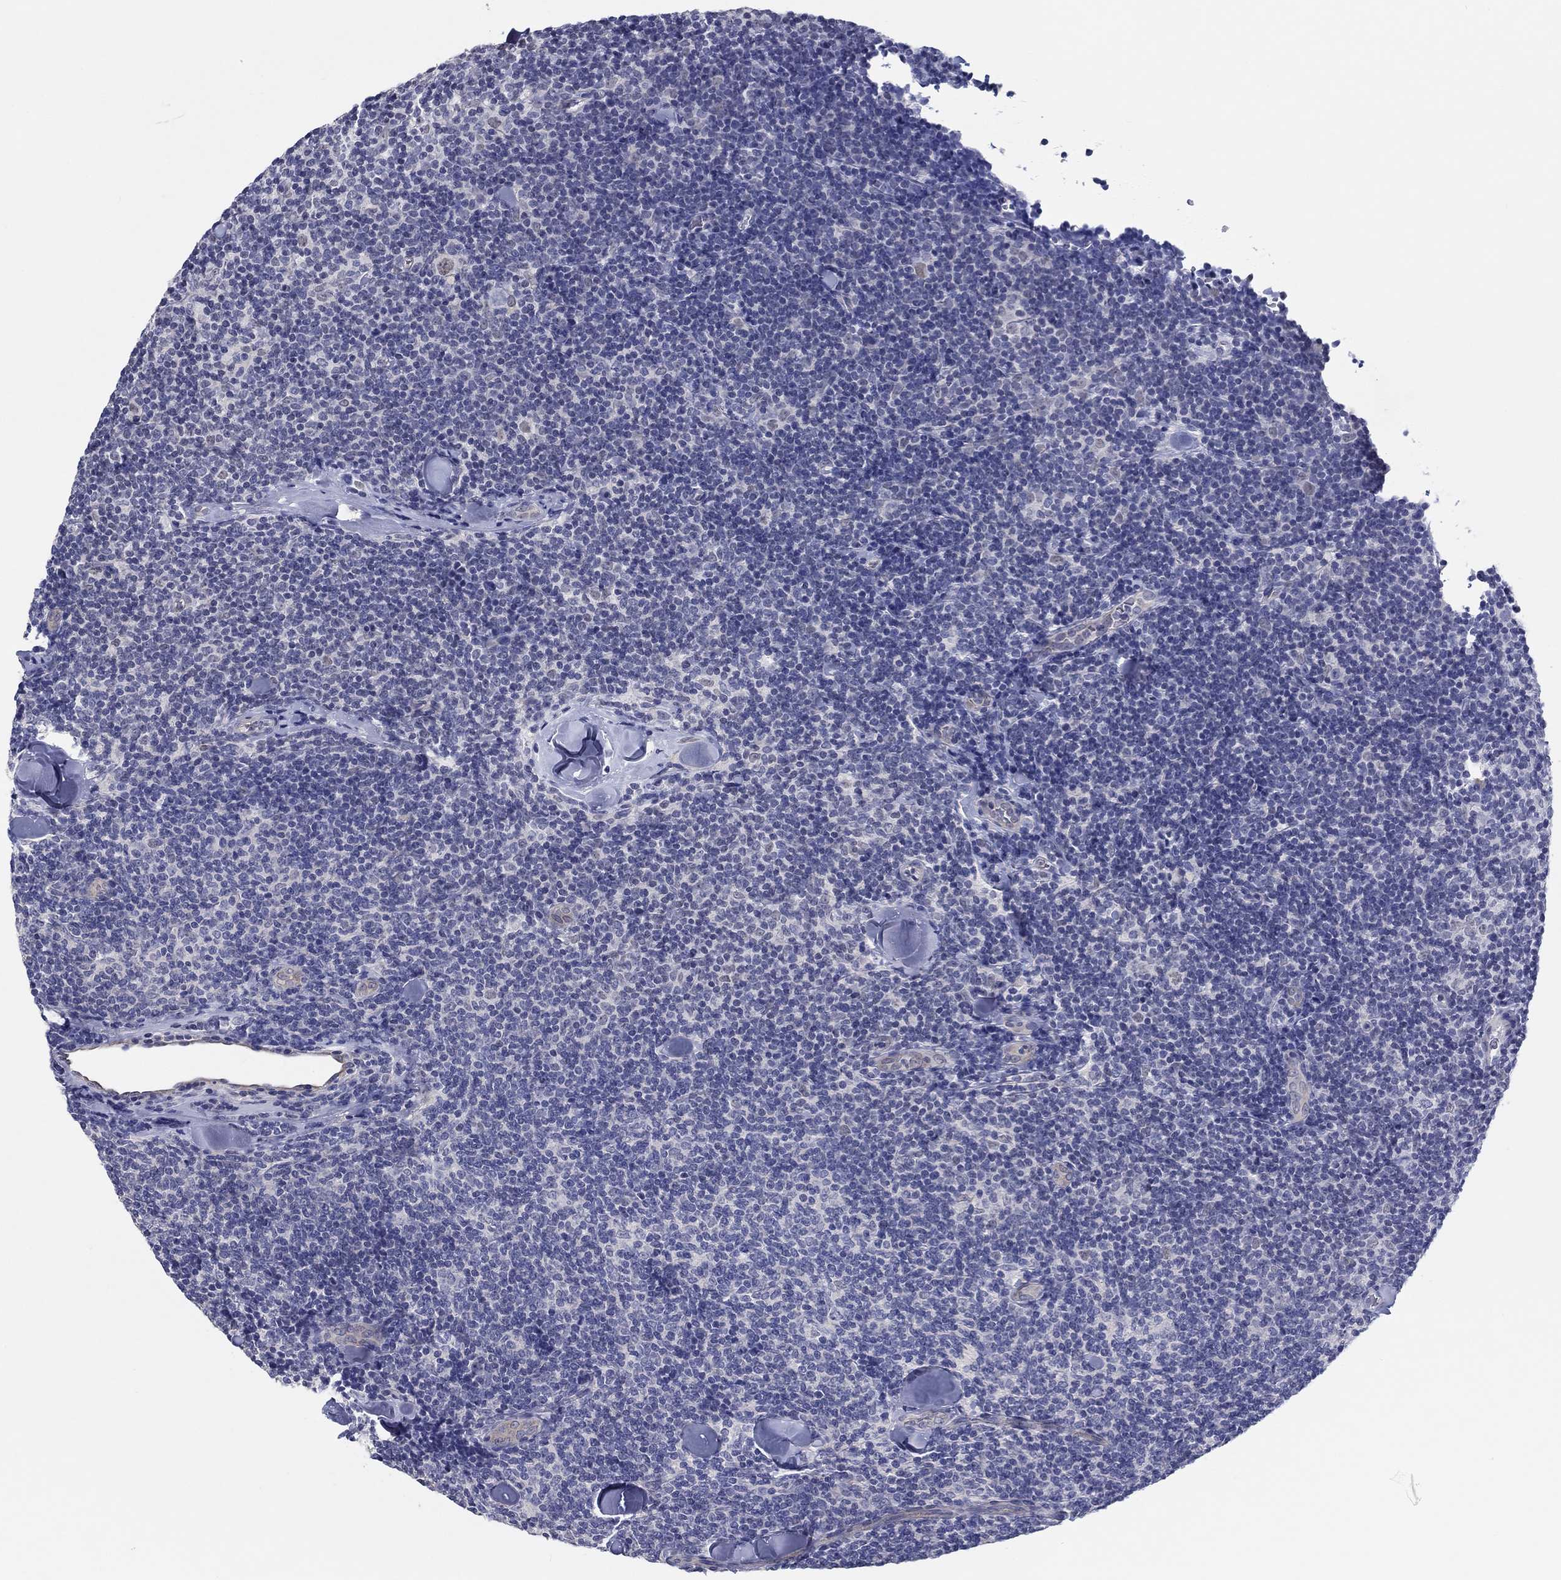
{"staining": {"intensity": "negative", "quantity": "none", "location": "none"}, "tissue": "lymphoma", "cell_type": "Tumor cells", "image_type": "cancer", "snomed": [{"axis": "morphology", "description": "Malignant lymphoma, non-Hodgkin's type, Low grade"}, {"axis": "topography", "description": "Lymph node"}], "caption": "This micrograph is of malignant lymphoma, non-Hodgkin's type (low-grade) stained with immunohistochemistry (IHC) to label a protein in brown with the nuclei are counter-stained blue. There is no expression in tumor cells. The staining is performed using DAB brown chromogen with nuclei counter-stained in using hematoxylin.", "gene": "CRYGD", "patient": {"sex": "female", "age": 56}}